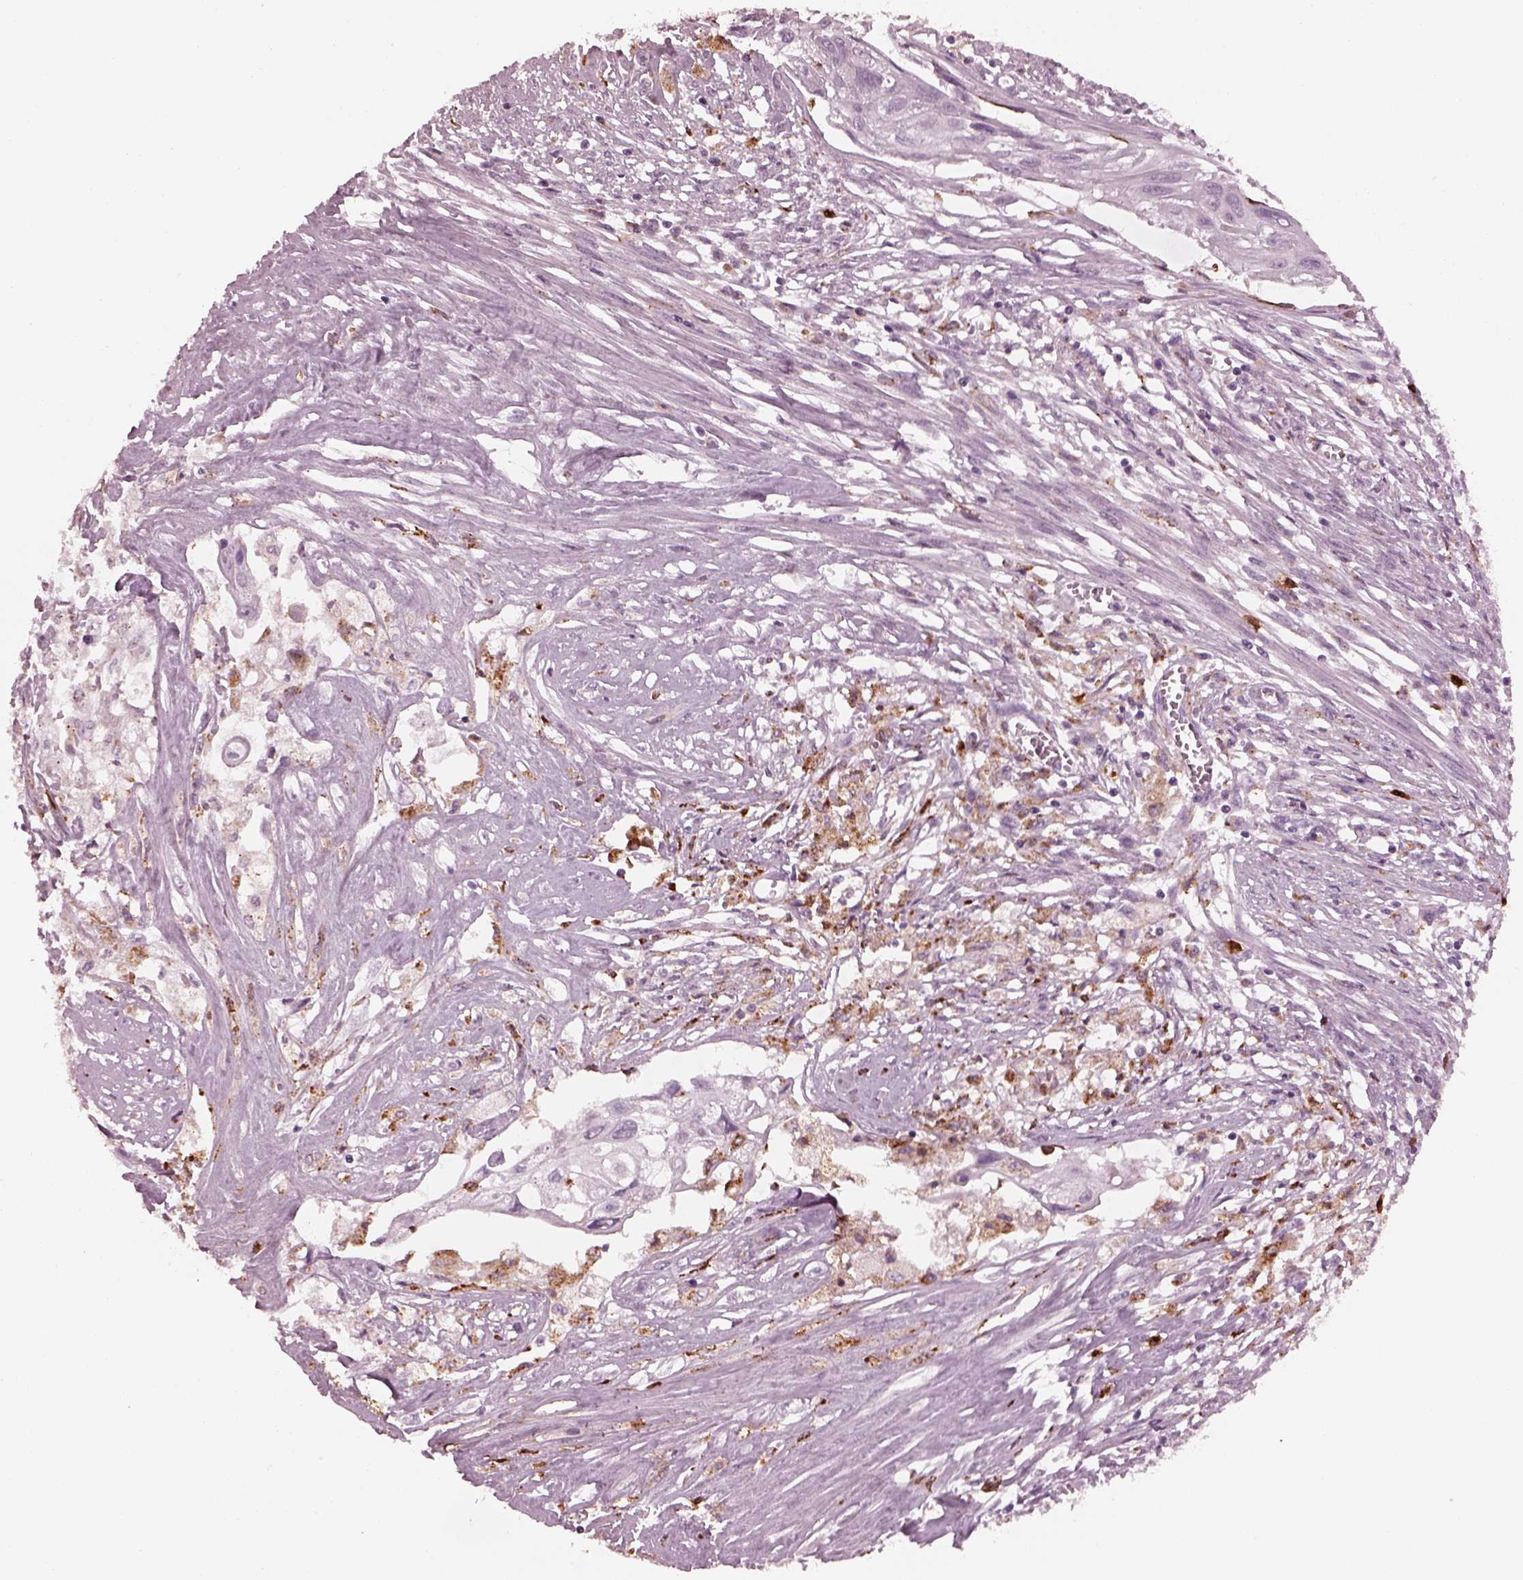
{"staining": {"intensity": "negative", "quantity": "none", "location": "none"}, "tissue": "cervical cancer", "cell_type": "Tumor cells", "image_type": "cancer", "snomed": [{"axis": "morphology", "description": "Squamous cell carcinoma, NOS"}, {"axis": "topography", "description": "Cervix"}], "caption": "Protein analysis of cervical squamous cell carcinoma exhibits no significant positivity in tumor cells.", "gene": "SLAMF8", "patient": {"sex": "female", "age": 49}}